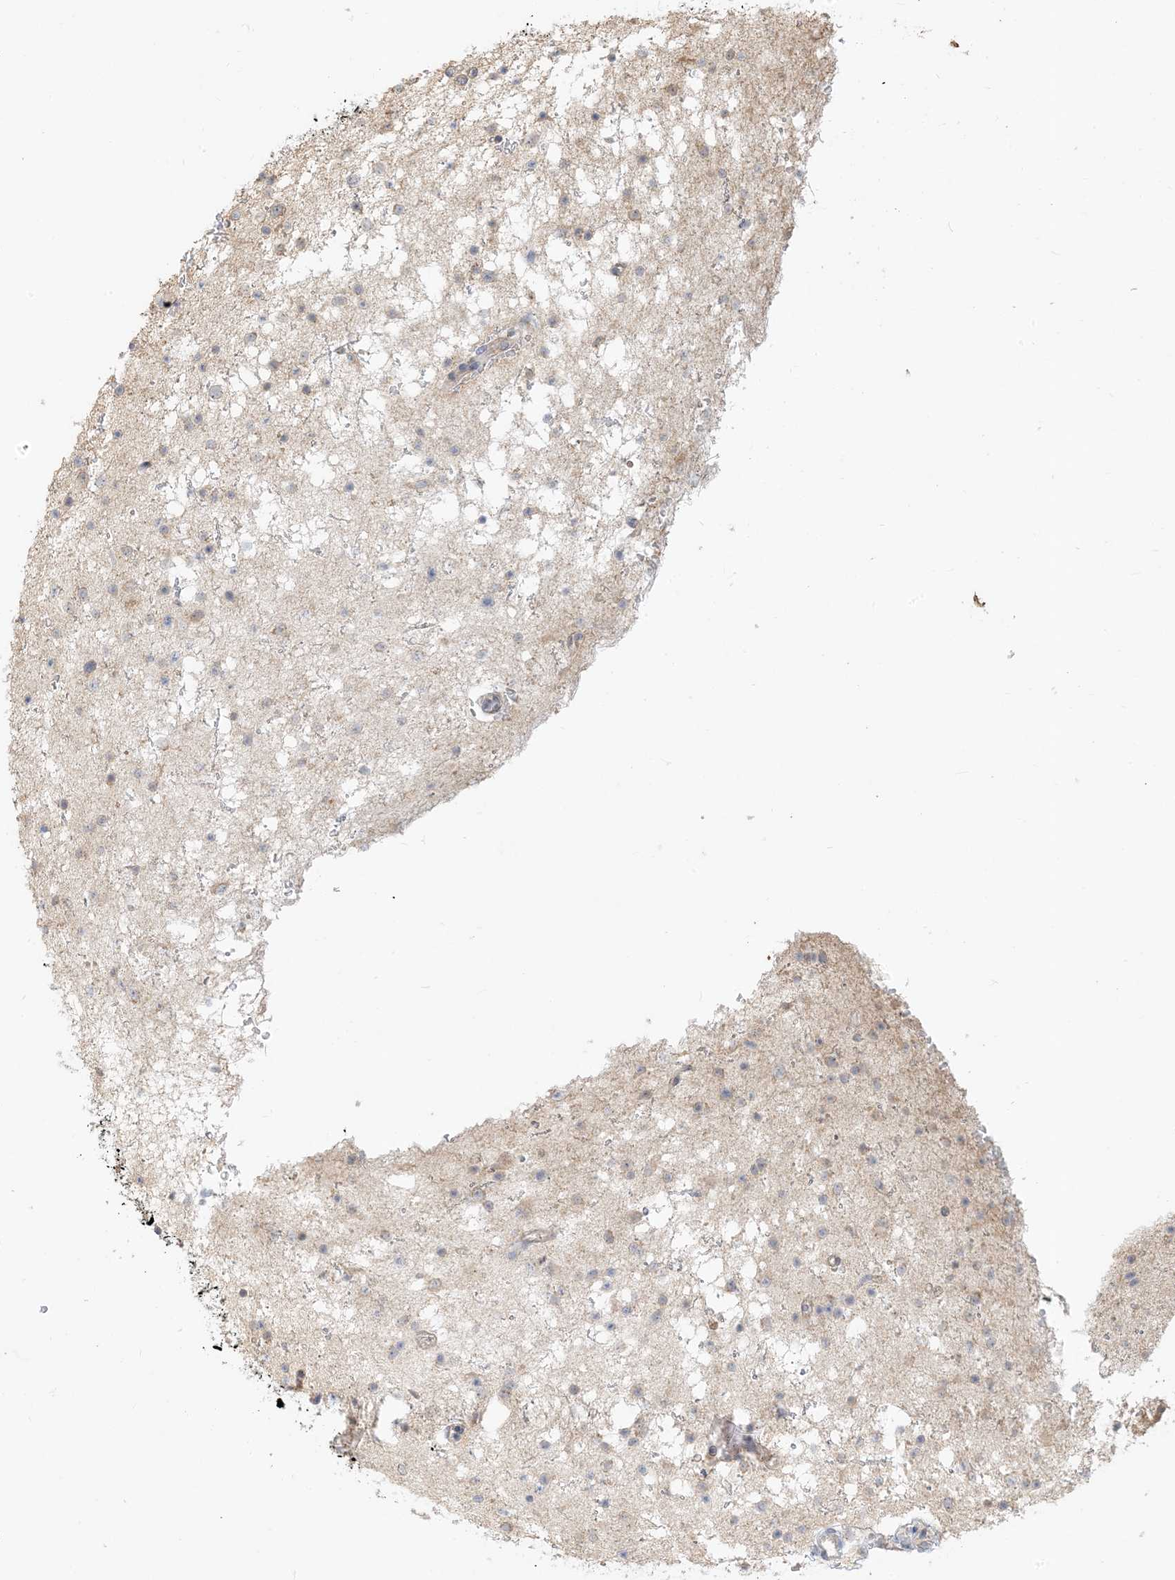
{"staining": {"intensity": "weak", "quantity": "<25%", "location": "cytoplasmic/membranous"}, "tissue": "glioma", "cell_type": "Tumor cells", "image_type": "cancer", "snomed": [{"axis": "morphology", "description": "Glioma, malignant, Low grade"}, {"axis": "topography", "description": "Brain"}], "caption": "This is an immunohistochemistry micrograph of human low-grade glioma (malignant). There is no positivity in tumor cells.", "gene": "MCOLN1", "patient": {"sex": "female", "age": 37}}